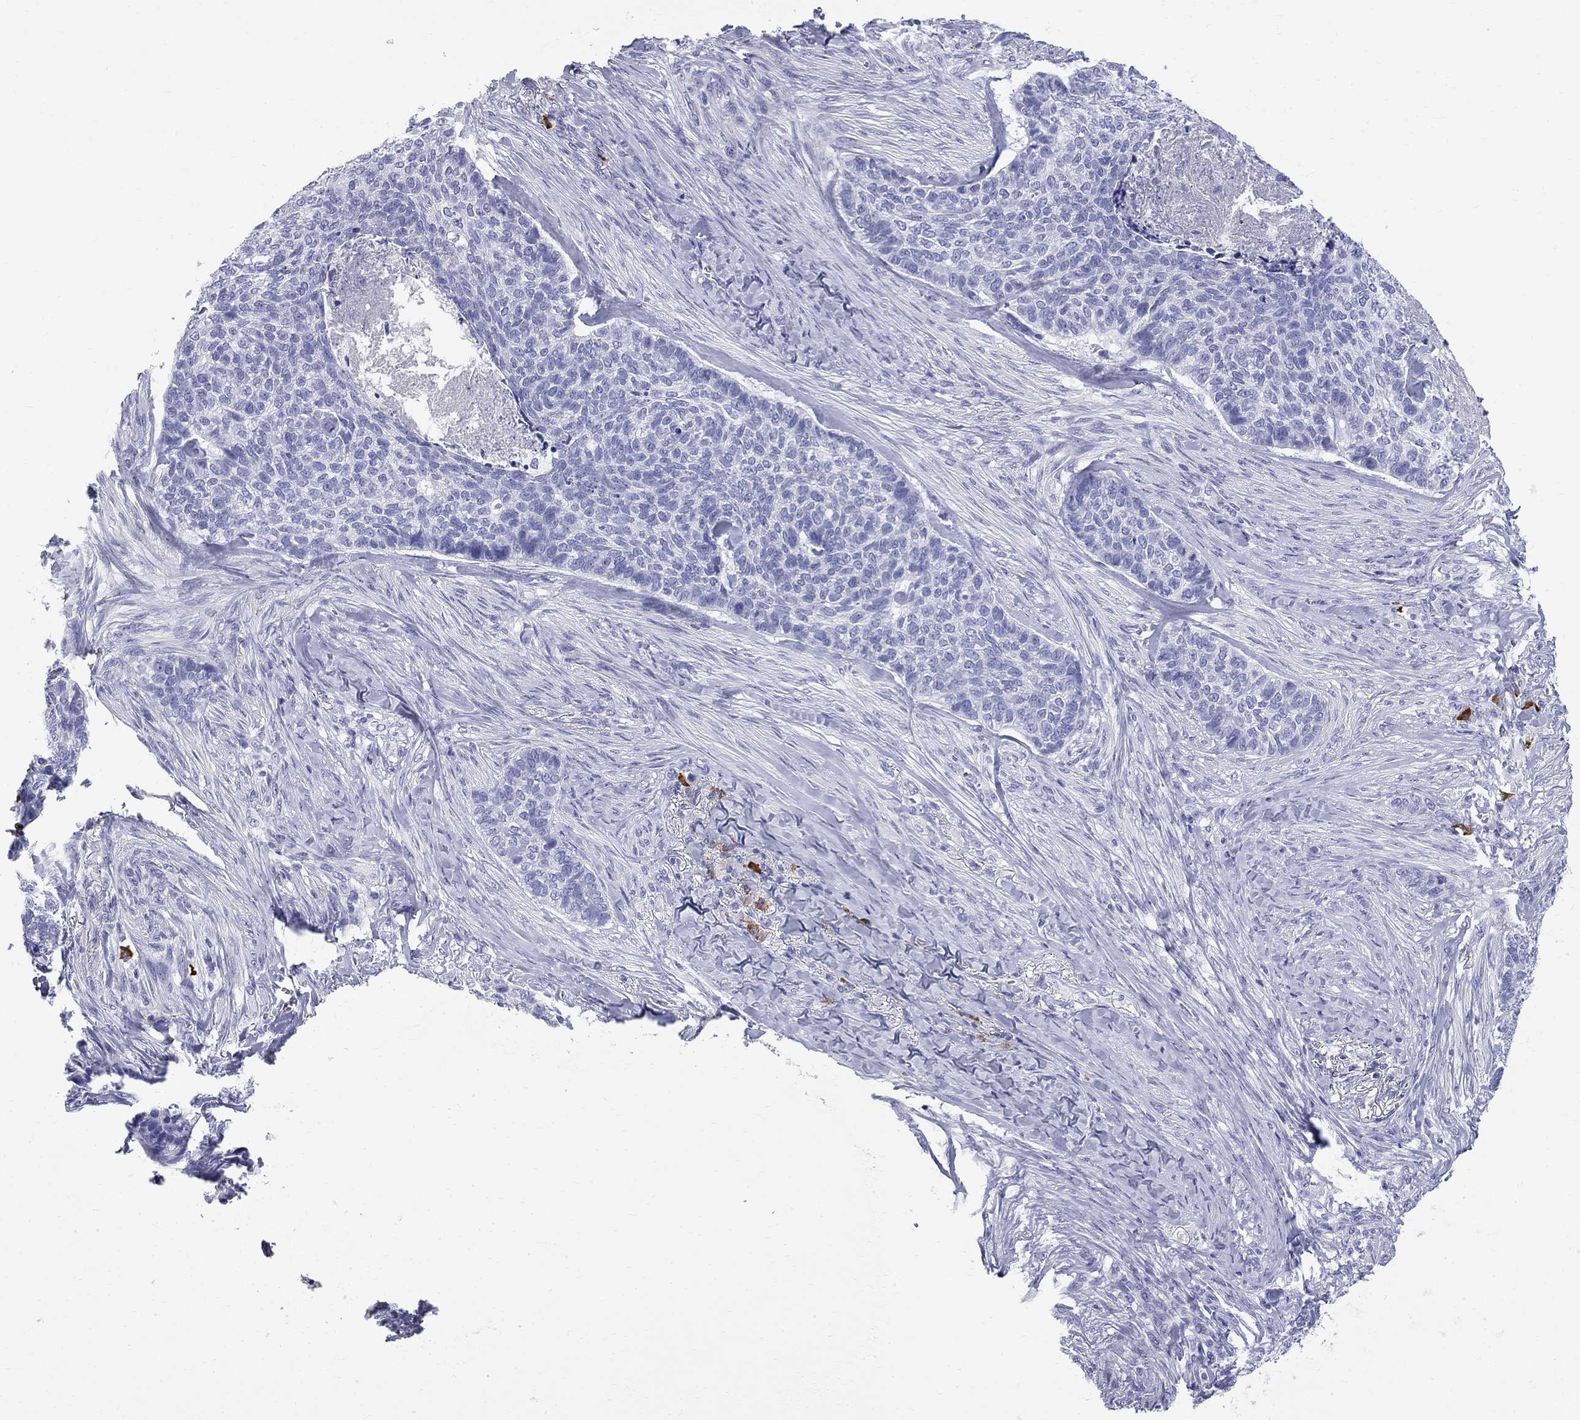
{"staining": {"intensity": "negative", "quantity": "none", "location": "none"}, "tissue": "skin cancer", "cell_type": "Tumor cells", "image_type": "cancer", "snomed": [{"axis": "morphology", "description": "Basal cell carcinoma"}, {"axis": "topography", "description": "Skin"}], "caption": "Tumor cells are negative for protein expression in human basal cell carcinoma (skin). (Brightfield microscopy of DAB (3,3'-diaminobenzidine) IHC at high magnification).", "gene": "PHOX2B", "patient": {"sex": "female", "age": 69}}